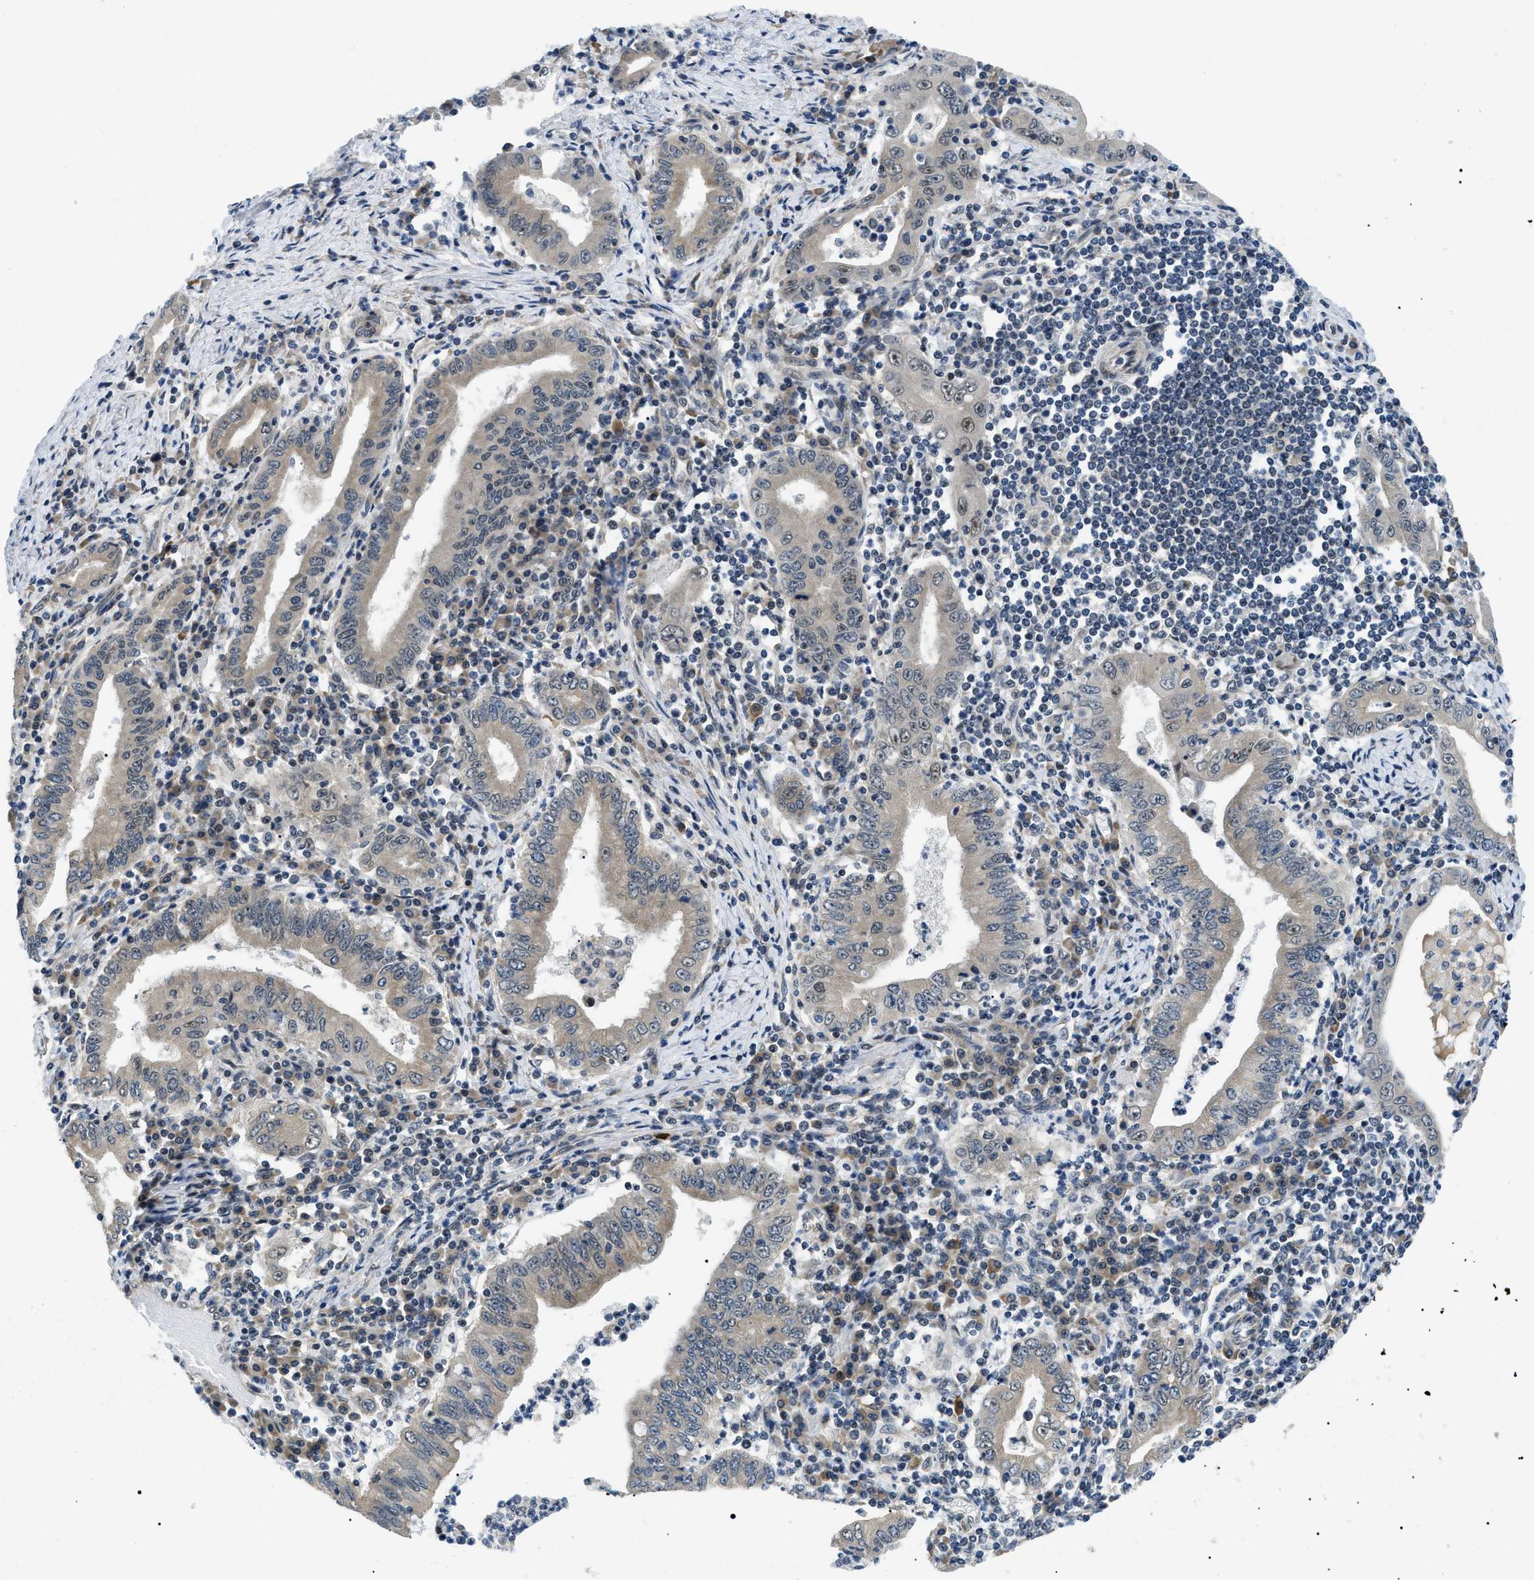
{"staining": {"intensity": "moderate", "quantity": ">75%", "location": "cytoplasmic/membranous,nuclear"}, "tissue": "stomach cancer", "cell_type": "Tumor cells", "image_type": "cancer", "snomed": [{"axis": "morphology", "description": "Normal tissue, NOS"}, {"axis": "morphology", "description": "Adenocarcinoma, NOS"}, {"axis": "topography", "description": "Esophagus"}, {"axis": "topography", "description": "Stomach, upper"}, {"axis": "topography", "description": "Peripheral nerve tissue"}], "caption": "Immunohistochemistry (IHC) histopathology image of stomach cancer (adenocarcinoma) stained for a protein (brown), which exhibits medium levels of moderate cytoplasmic/membranous and nuclear expression in approximately >75% of tumor cells.", "gene": "CWC25", "patient": {"sex": "male", "age": 62}}